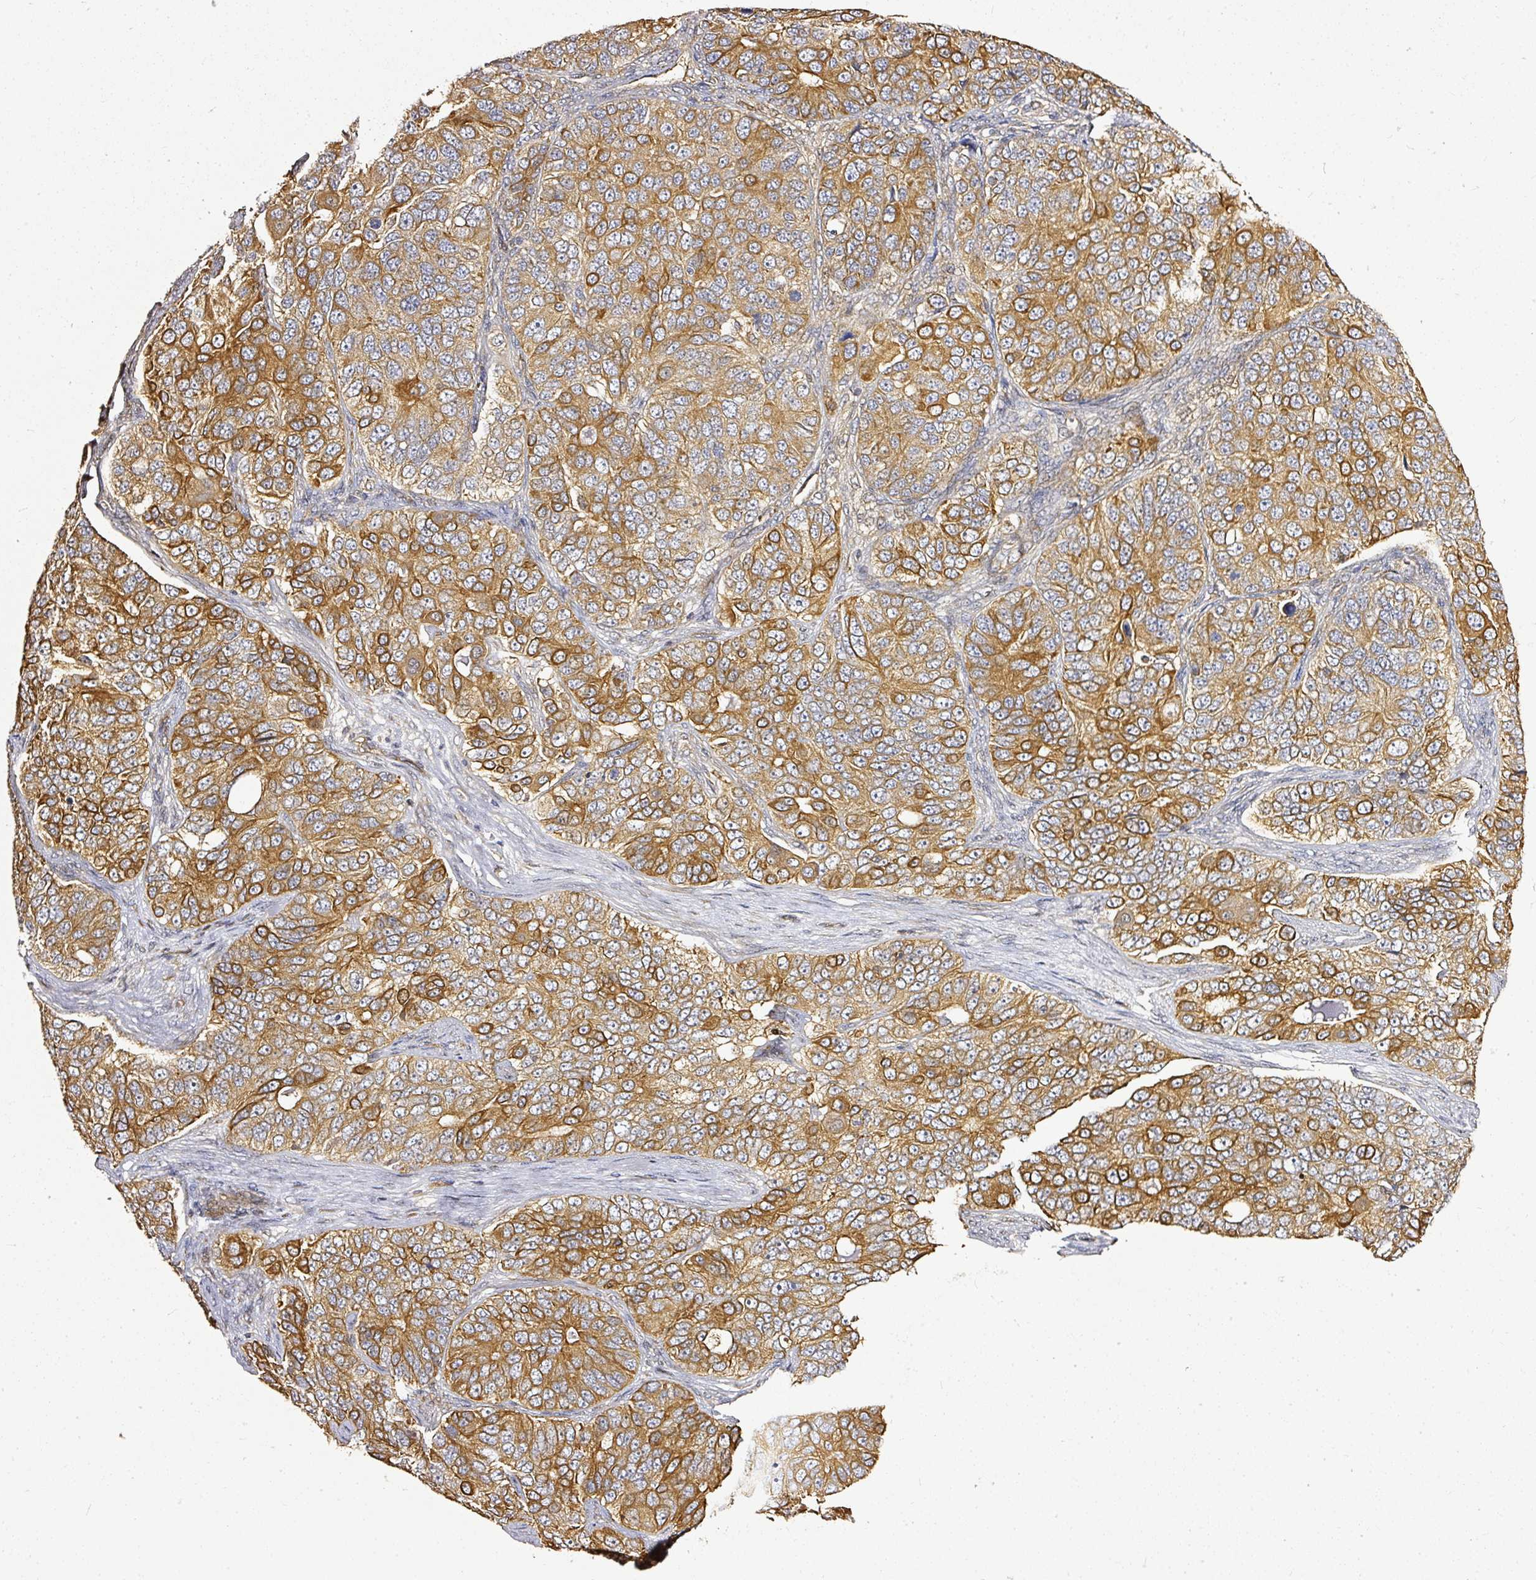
{"staining": {"intensity": "strong", "quantity": ">75%", "location": "cytoplasmic/membranous"}, "tissue": "ovarian cancer", "cell_type": "Tumor cells", "image_type": "cancer", "snomed": [{"axis": "morphology", "description": "Carcinoma, endometroid"}, {"axis": "topography", "description": "Ovary"}], "caption": "Endometroid carcinoma (ovarian) was stained to show a protein in brown. There is high levels of strong cytoplasmic/membranous staining in approximately >75% of tumor cells.", "gene": "MIF4GD", "patient": {"sex": "female", "age": 51}}